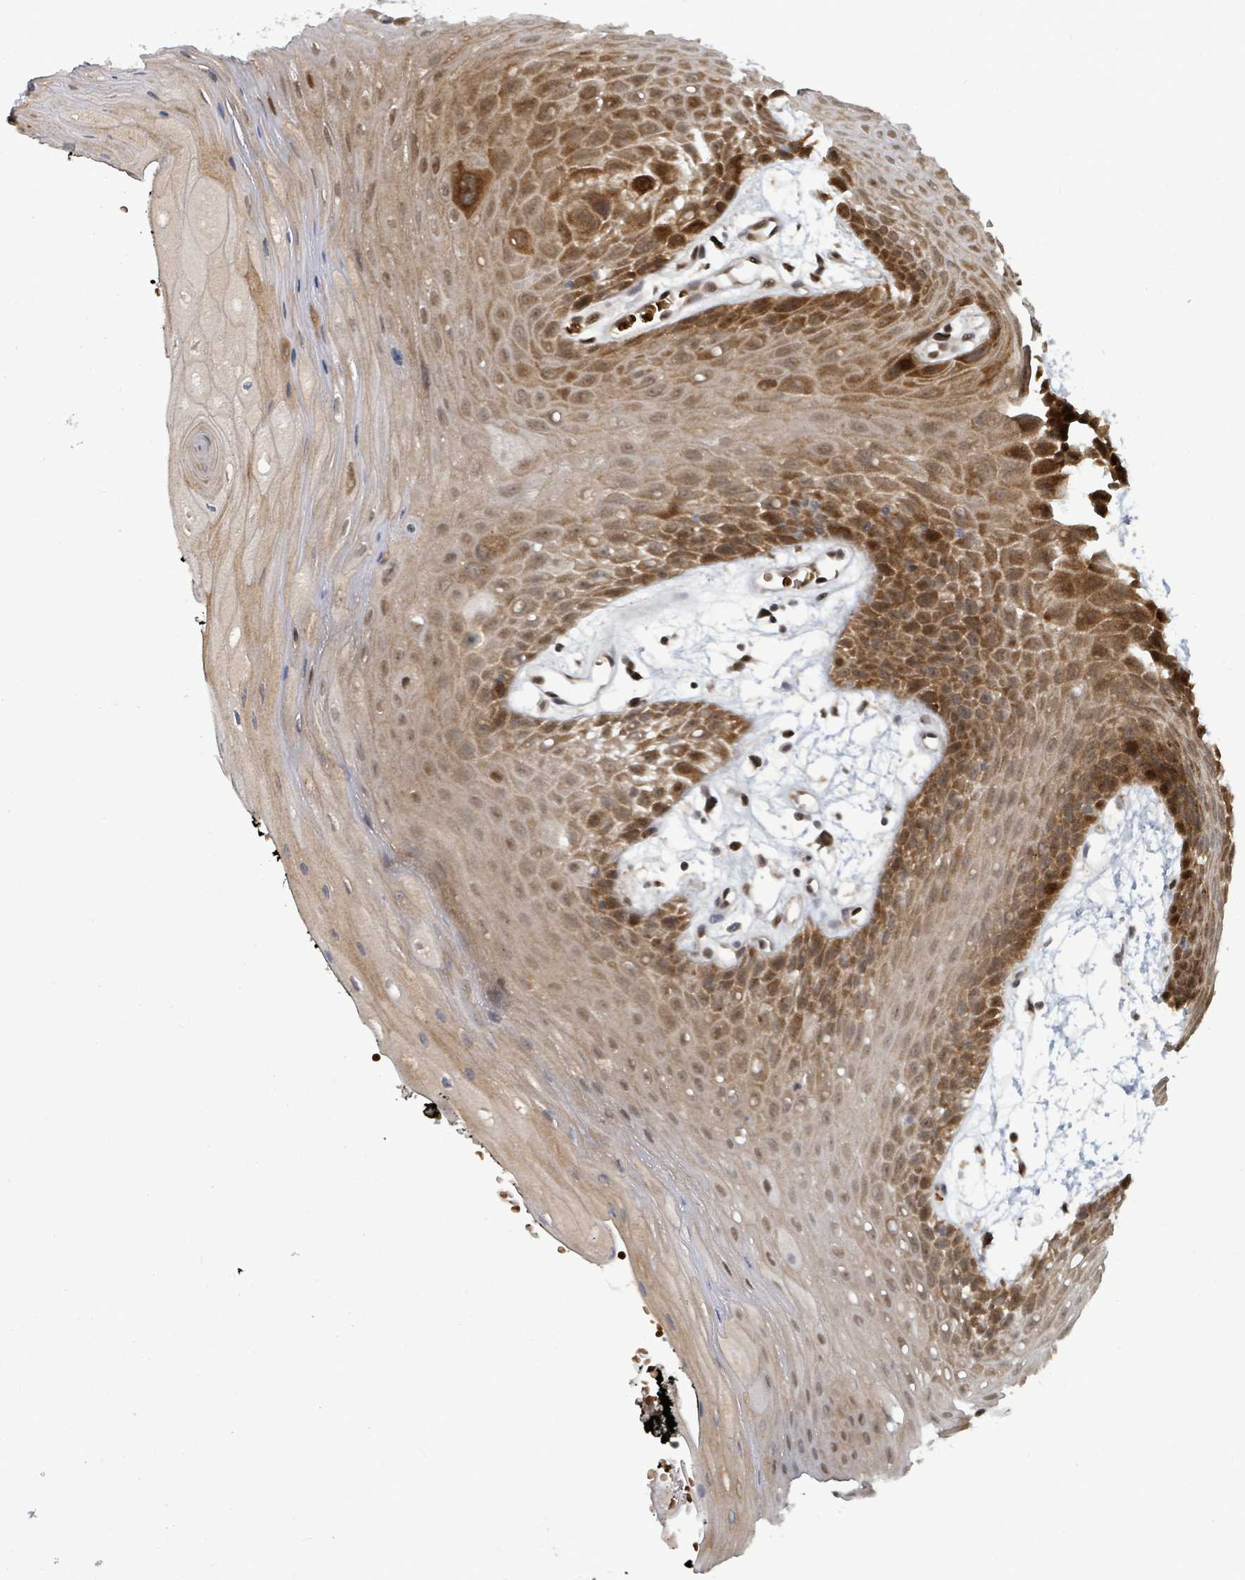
{"staining": {"intensity": "strong", "quantity": ">75%", "location": "cytoplasmic/membranous,nuclear"}, "tissue": "oral mucosa", "cell_type": "Squamous epithelial cells", "image_type": "normal", "snomed": [{"axis": "morphology", "description": "Normal tissue, NOS"}, {"axis": "topography", "description": "Oral tissue"}, {"axis": "topography", "description": "Tounge, NOS"}], "caption": "This is a micrograph of IHC staining of benign oral mucosa, which shows strong staining in the cytoplasmic/membranous,nuclear of squamous epithelial cells.", "gene": "TRDMT1", "patient": {"sex": "female", "age": 59}}